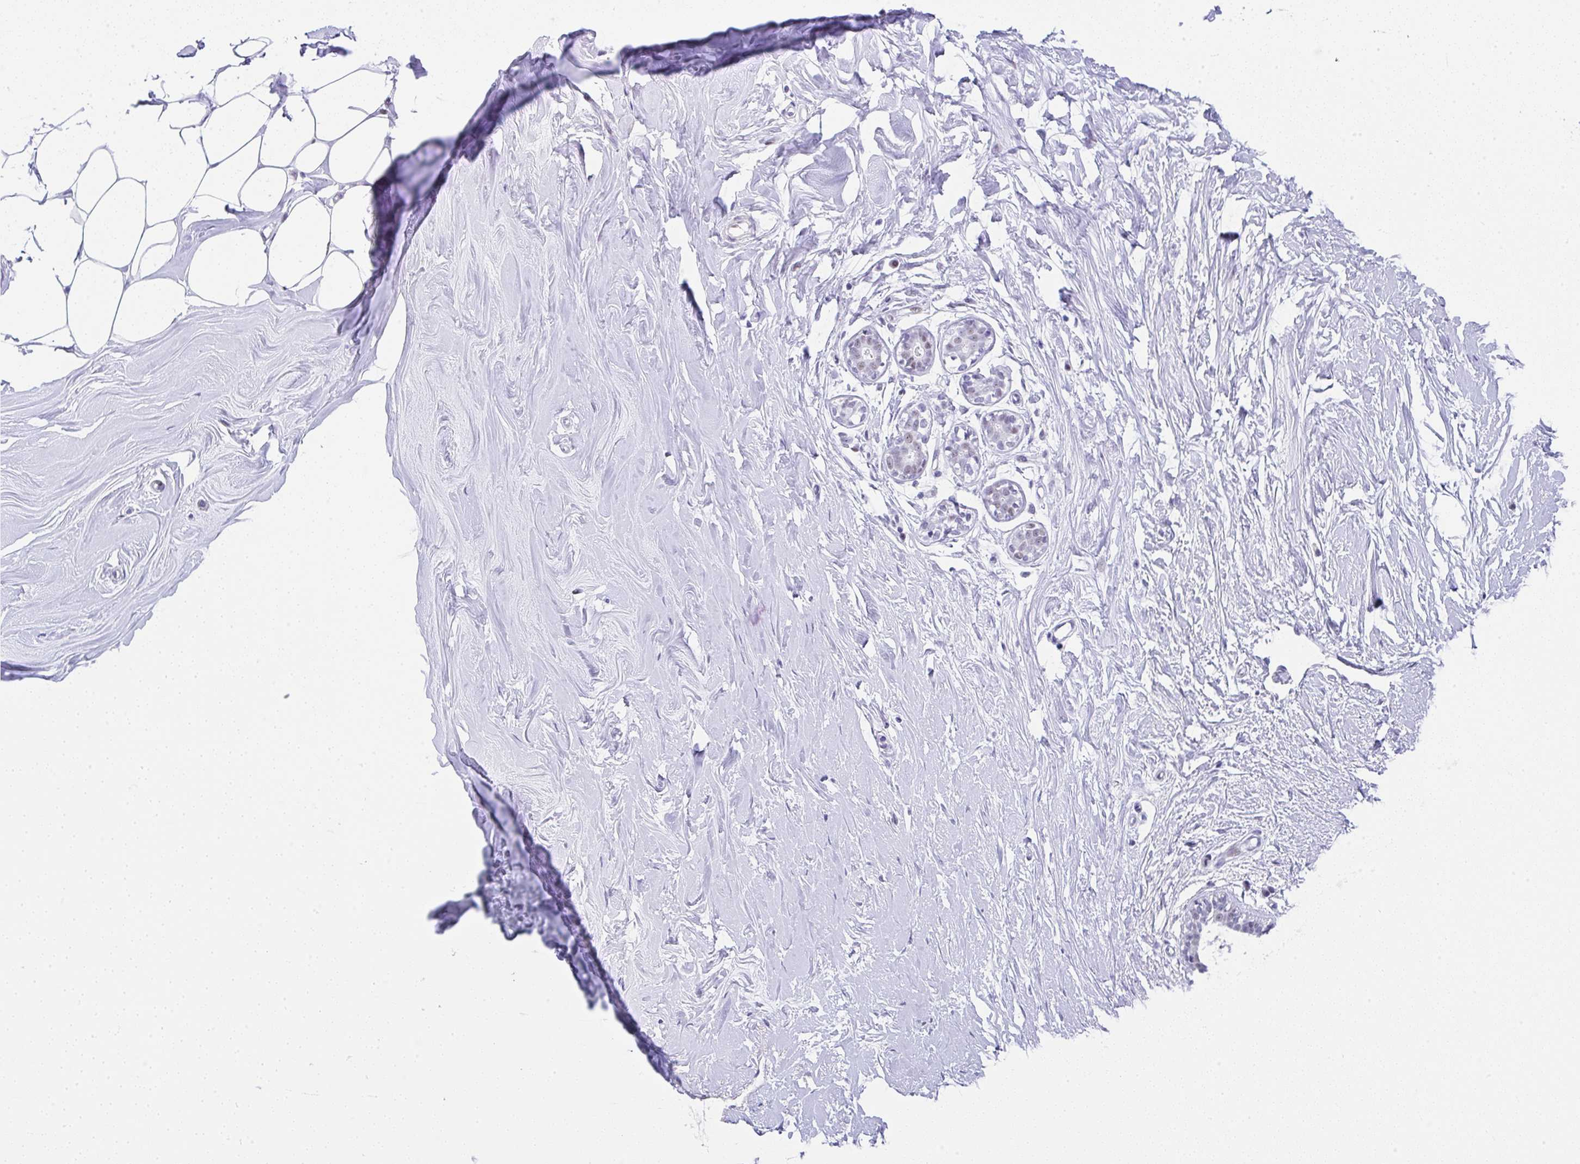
{"staining": {"intensity": "negative", "quantity": "none", "location": "none"}, "tissue": "breast", "cell_type": "Adipocytes", "image_type": "normal", "snomed": [{"axis": "morphology", "description": "Normal tissue, NOS"}, {"axis": "topography", "description": "Breast"}], "caption": "Histopathology image shows no significant protein positivity in adipocytes of benign breast.", "gene": "NR1D2", "patient": {"sex": "female", "age": 27}}